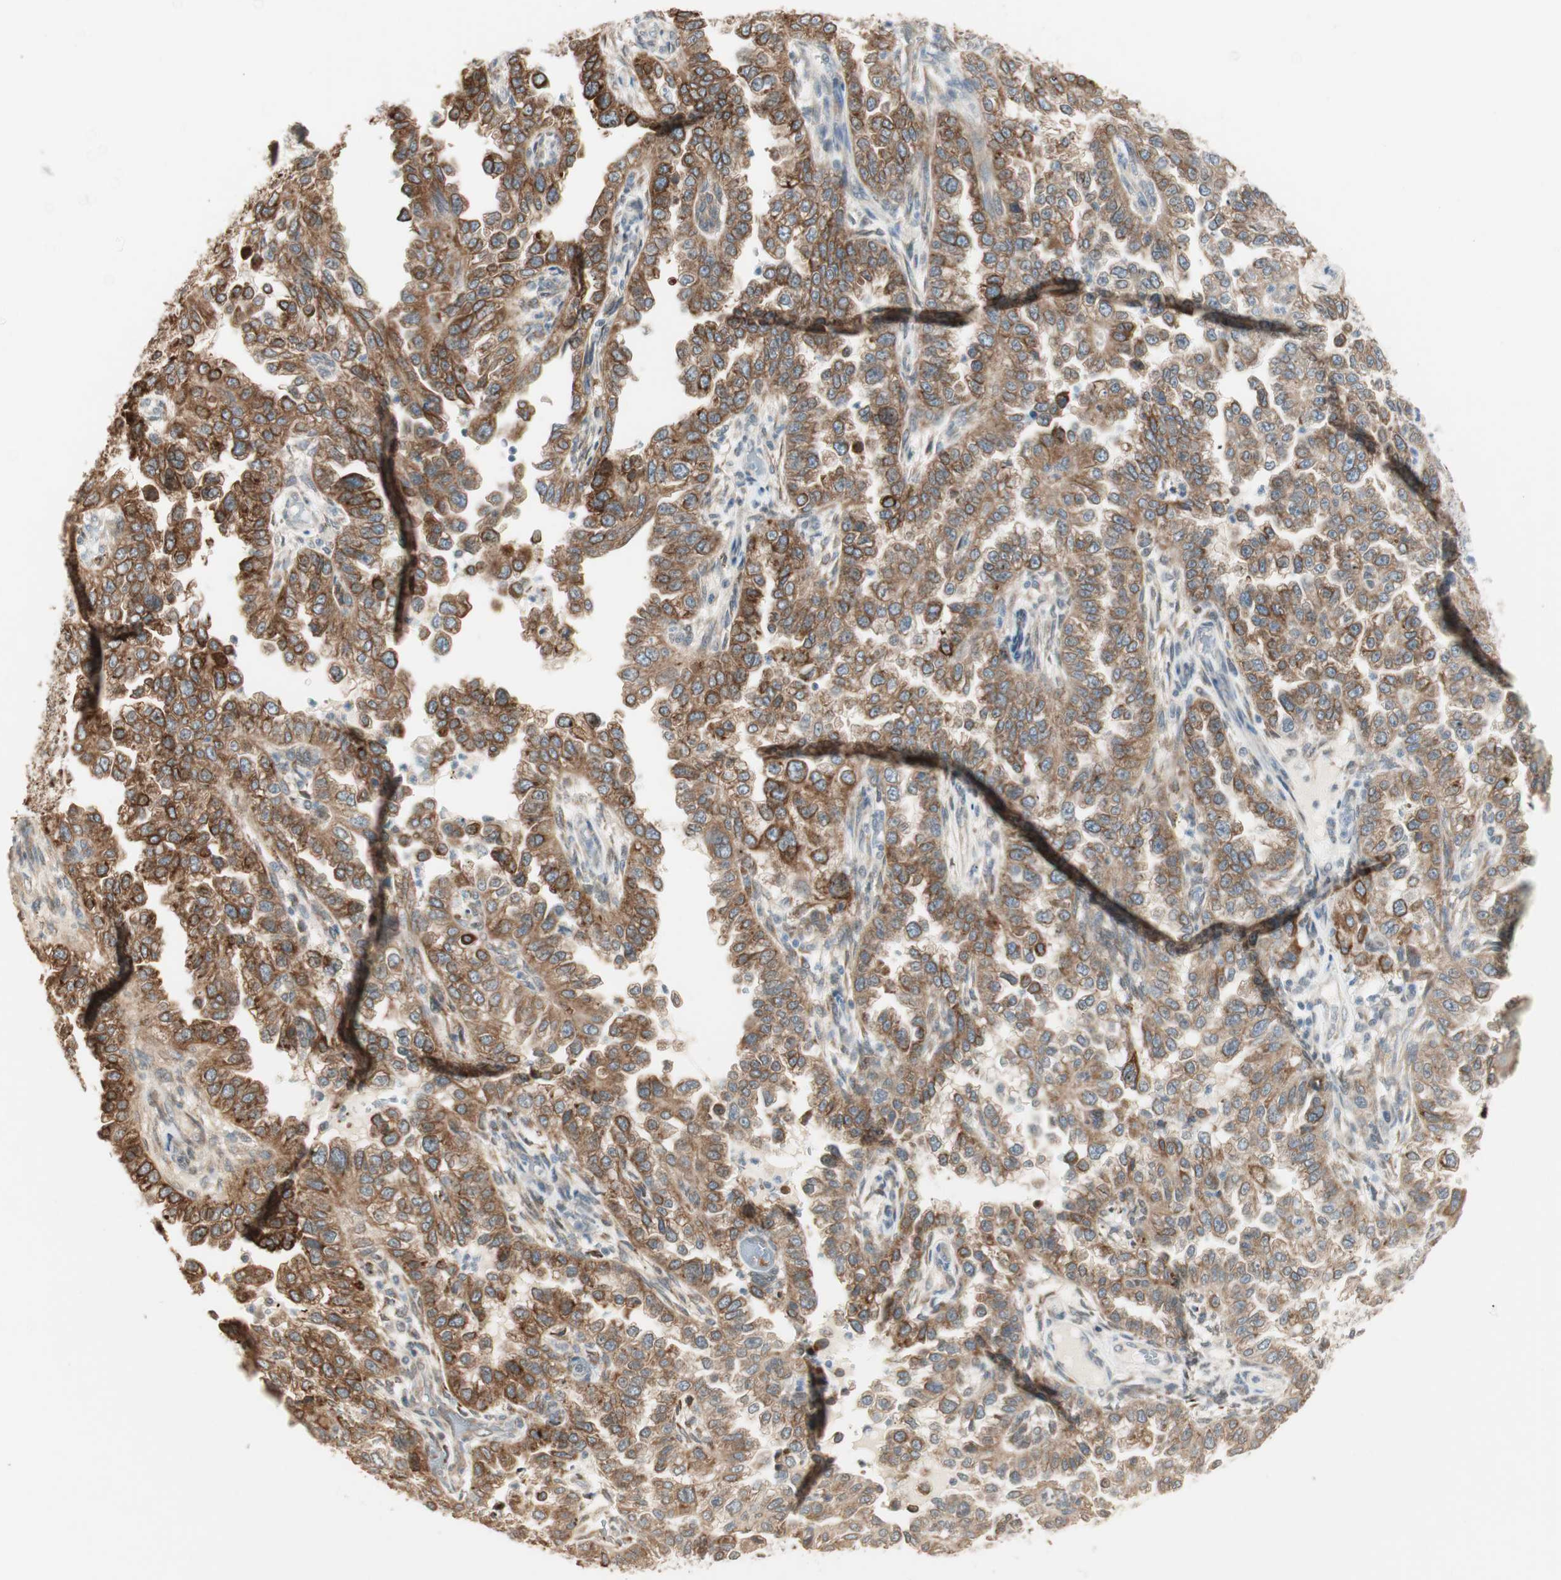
{"staining": {"intensity": "strong", "quantity": ">75%", "location": "cytoplasmic/membranous"}, "tissue": "endometrial cancer", "cell_type": "Tumor cells", "image_type": "cancer", "snomed": [{"axis": "morphology", "description": "Adenocarcinoma, NOS"}, {"axis": "topography", "description": "Endometrium"}], "caption": "Immunohistochemical staining of human endometrial adenocarcinoma reveals high levels of strong cytoplasmic/membranous protein staining in about >75% of tumor cells. The protein is shown in brown color, while the nuclei are stained blue.", "gene": "TASOR", "patient": {"sex": "female", "age": 85}}